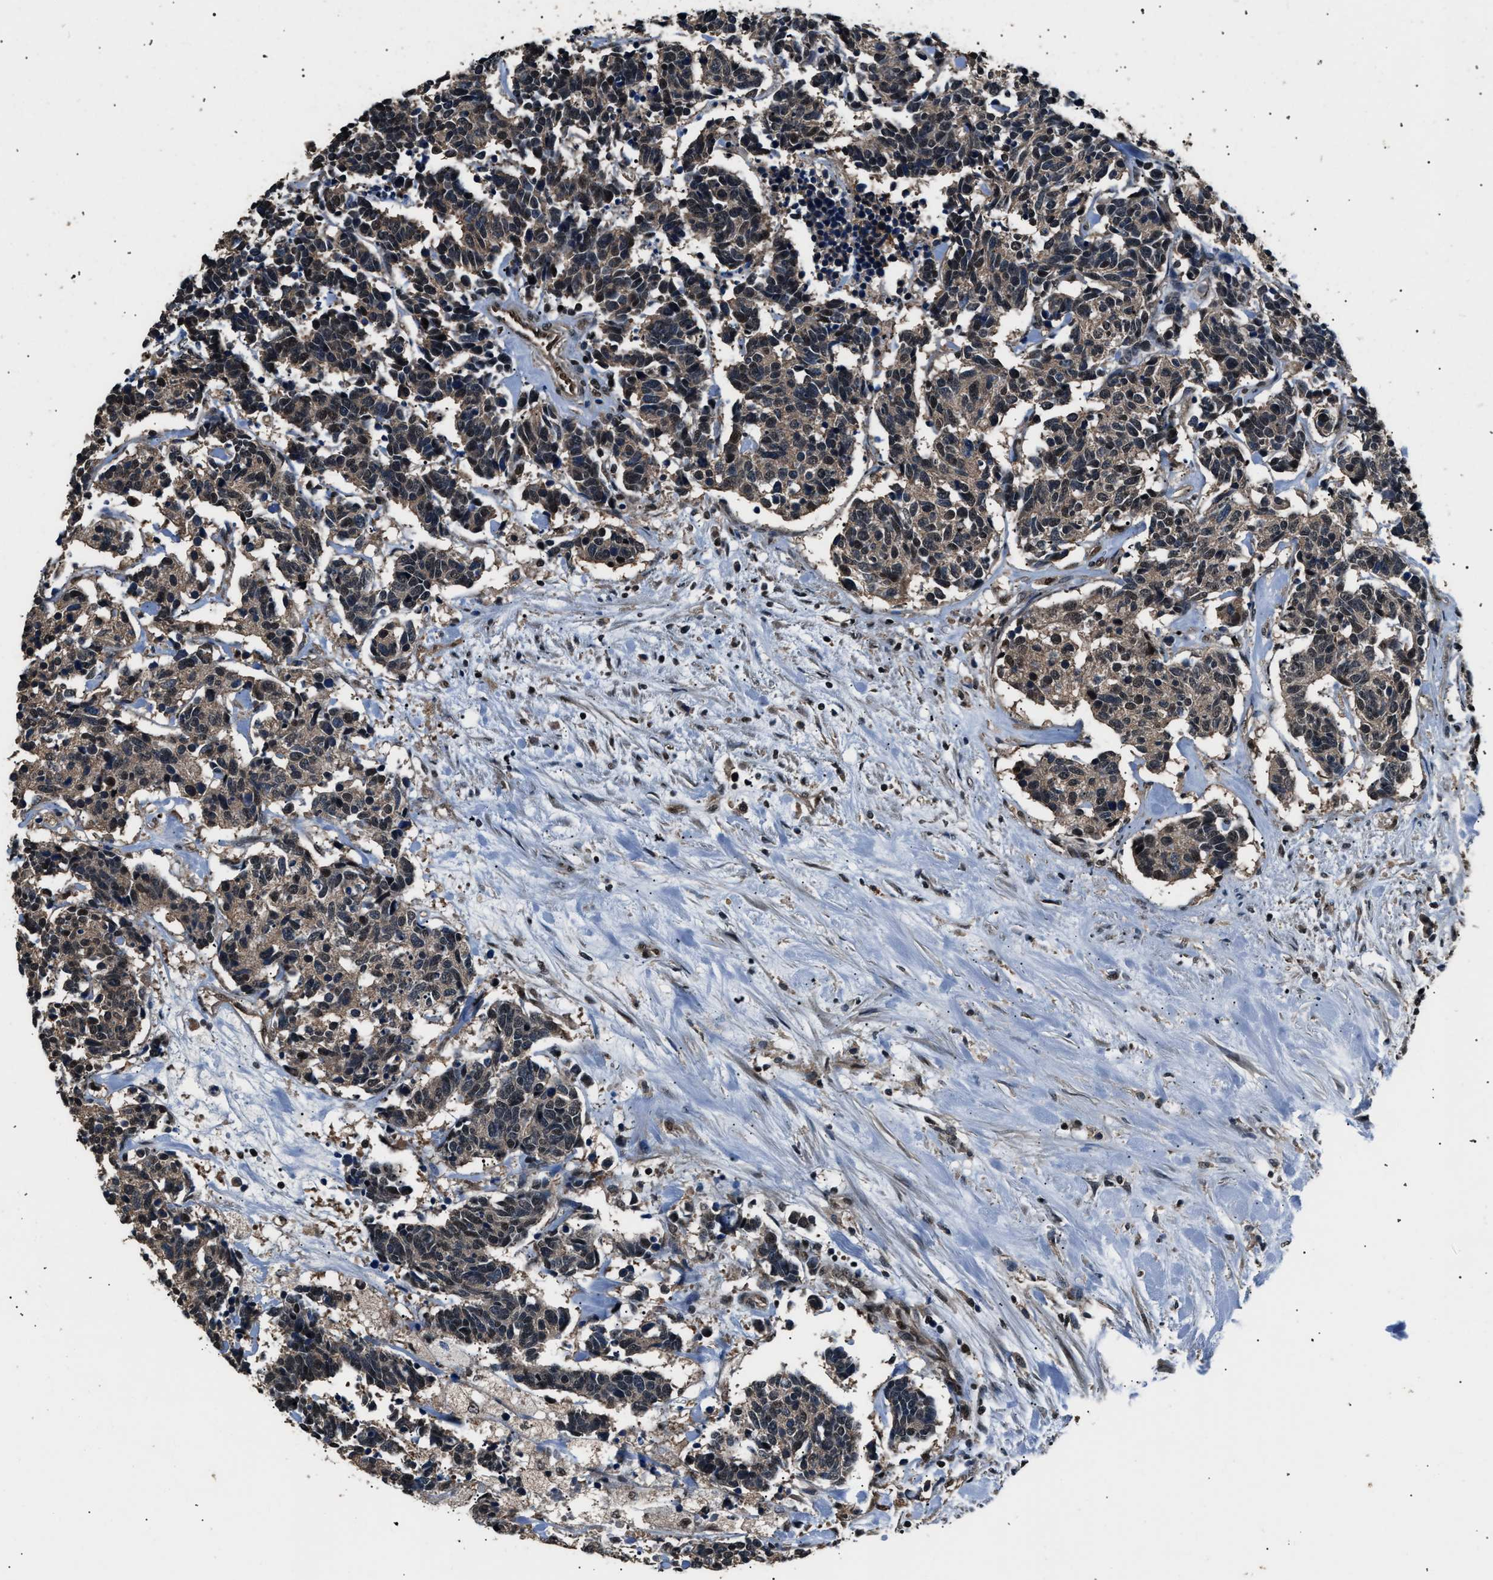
{"staining": {"intensity": "weak", "quantity": ">75%", "location": "cytoplasmic/membranous,nuclear"}, "tissue": "carcinoid", "cell_type": "Tumor cells", "image_type": "cancer", "snomed": [{"axis": "morphology", "description": "Carcinoma, NOS"}, {"axis": "morphology", "description": "Carcinoid, malignant, NOS"}, {"axis": "topography", "description": "Urinary bladder"}], "caption": "A high-resolution image shows immunohistochemistry (IHC) staining of carcinoid (malignant), which demonstrates weak cytoplasmic/membranous and nuclear staining in approximately >75% of tumor cells. (DAB (3,3'-diaminobenzidine) = brown stain, brightfield microscopy at high magnification).", "gene": "DFFA", "patient": {"sex": "male", "age": 57}}